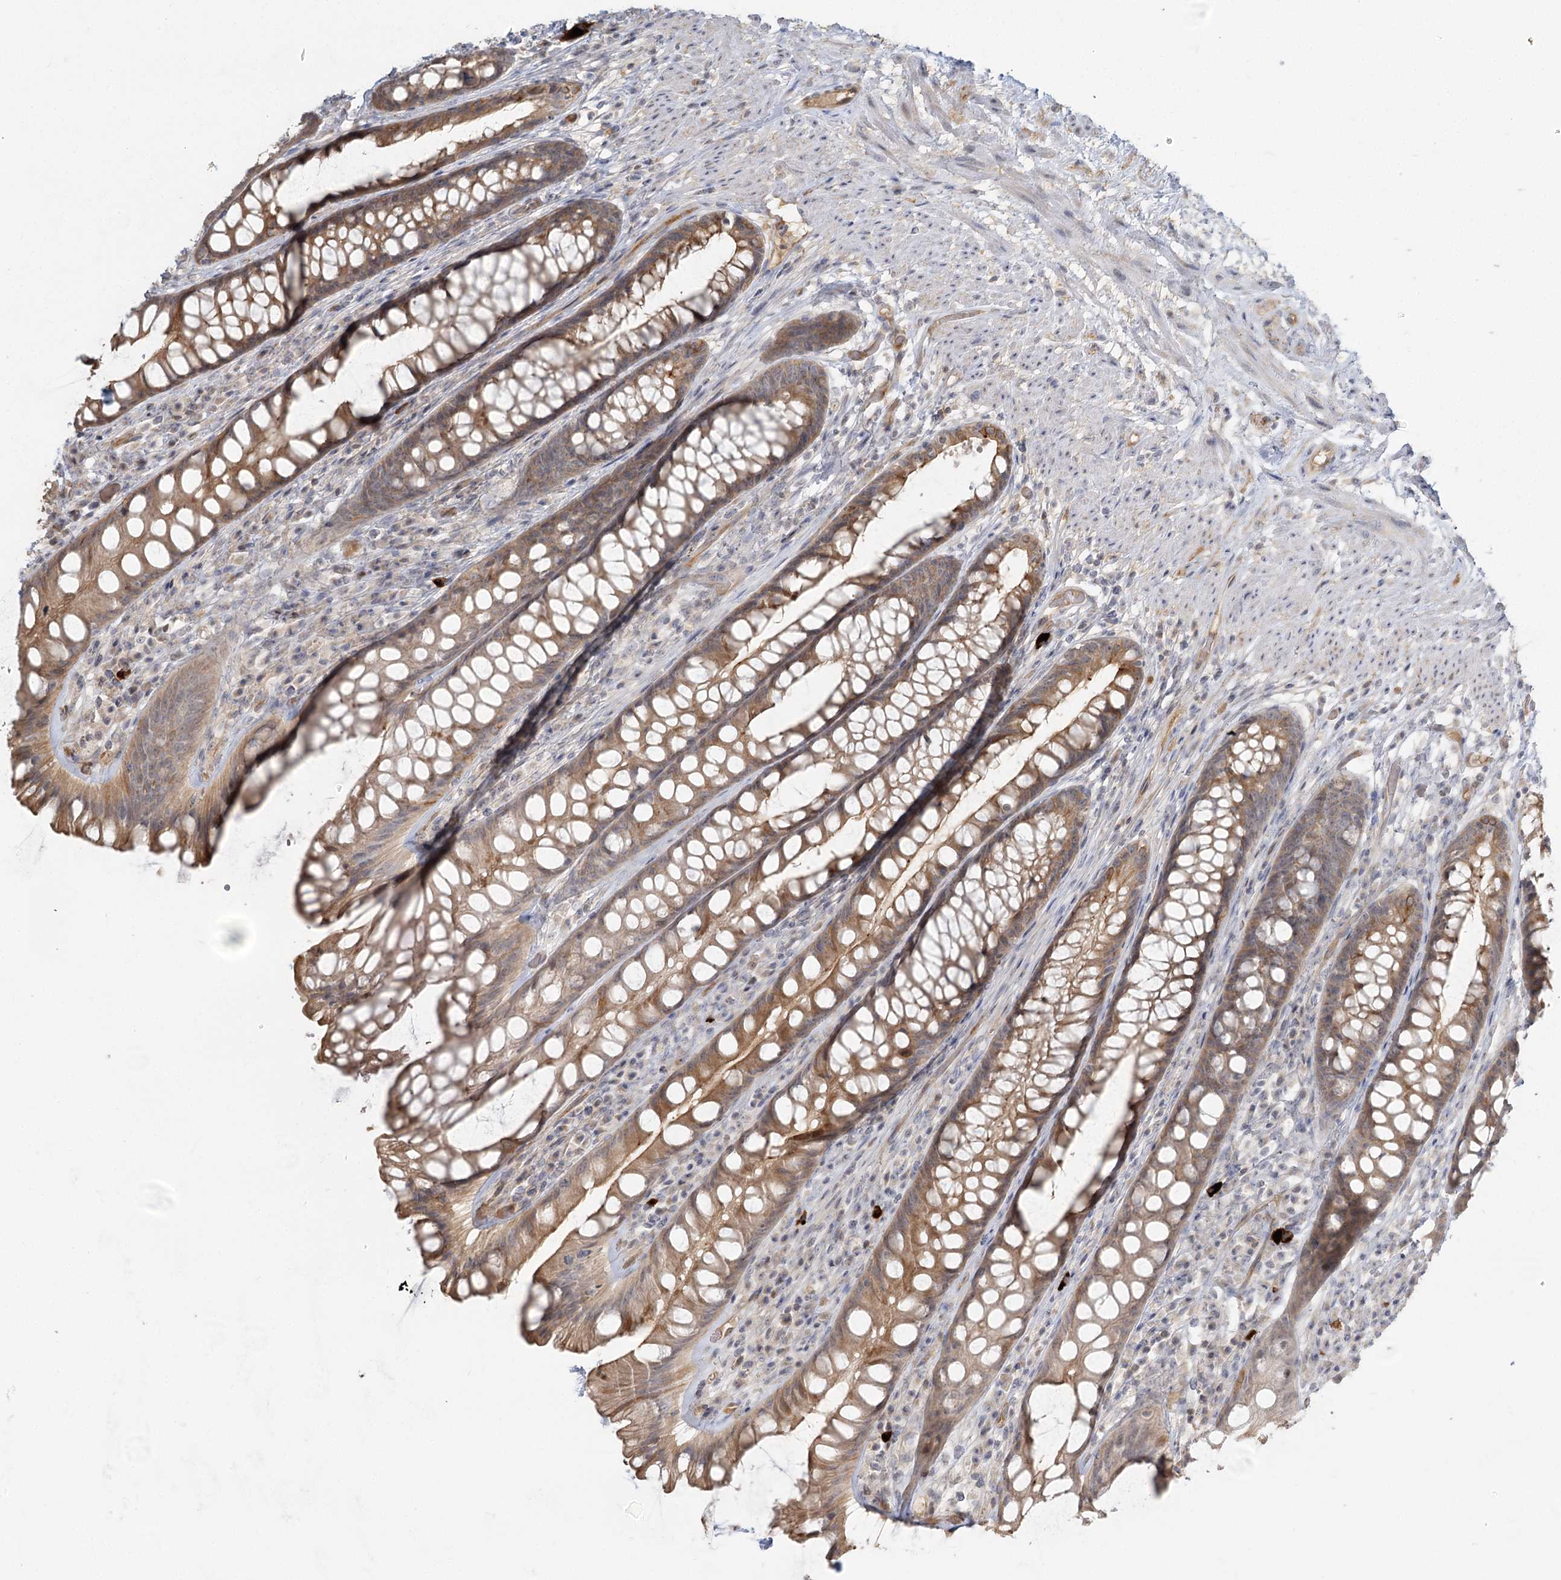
{"staining": {"intensity": "moderate", "quantity": ">75%", "location": "cytoplasmic/membranous"}, "tissue": "rectum", "cell_type": "Glandular cells", "image_type": "normal", "snomed": [{"axis": "morphology", "description": "Normal tissue, NOS"}, {"axis": "topography", "description": "Rectum"}], "caption": "High-power microscopy captured an IHC photomicrograph of normal rectum, revealing moderate cytoplasmic/membranous staining in about >75% of glandular cells. Nuclei are stained in blue.", "gene": "GUCY2C", "patient": {"sex": "male", "age": 74}}